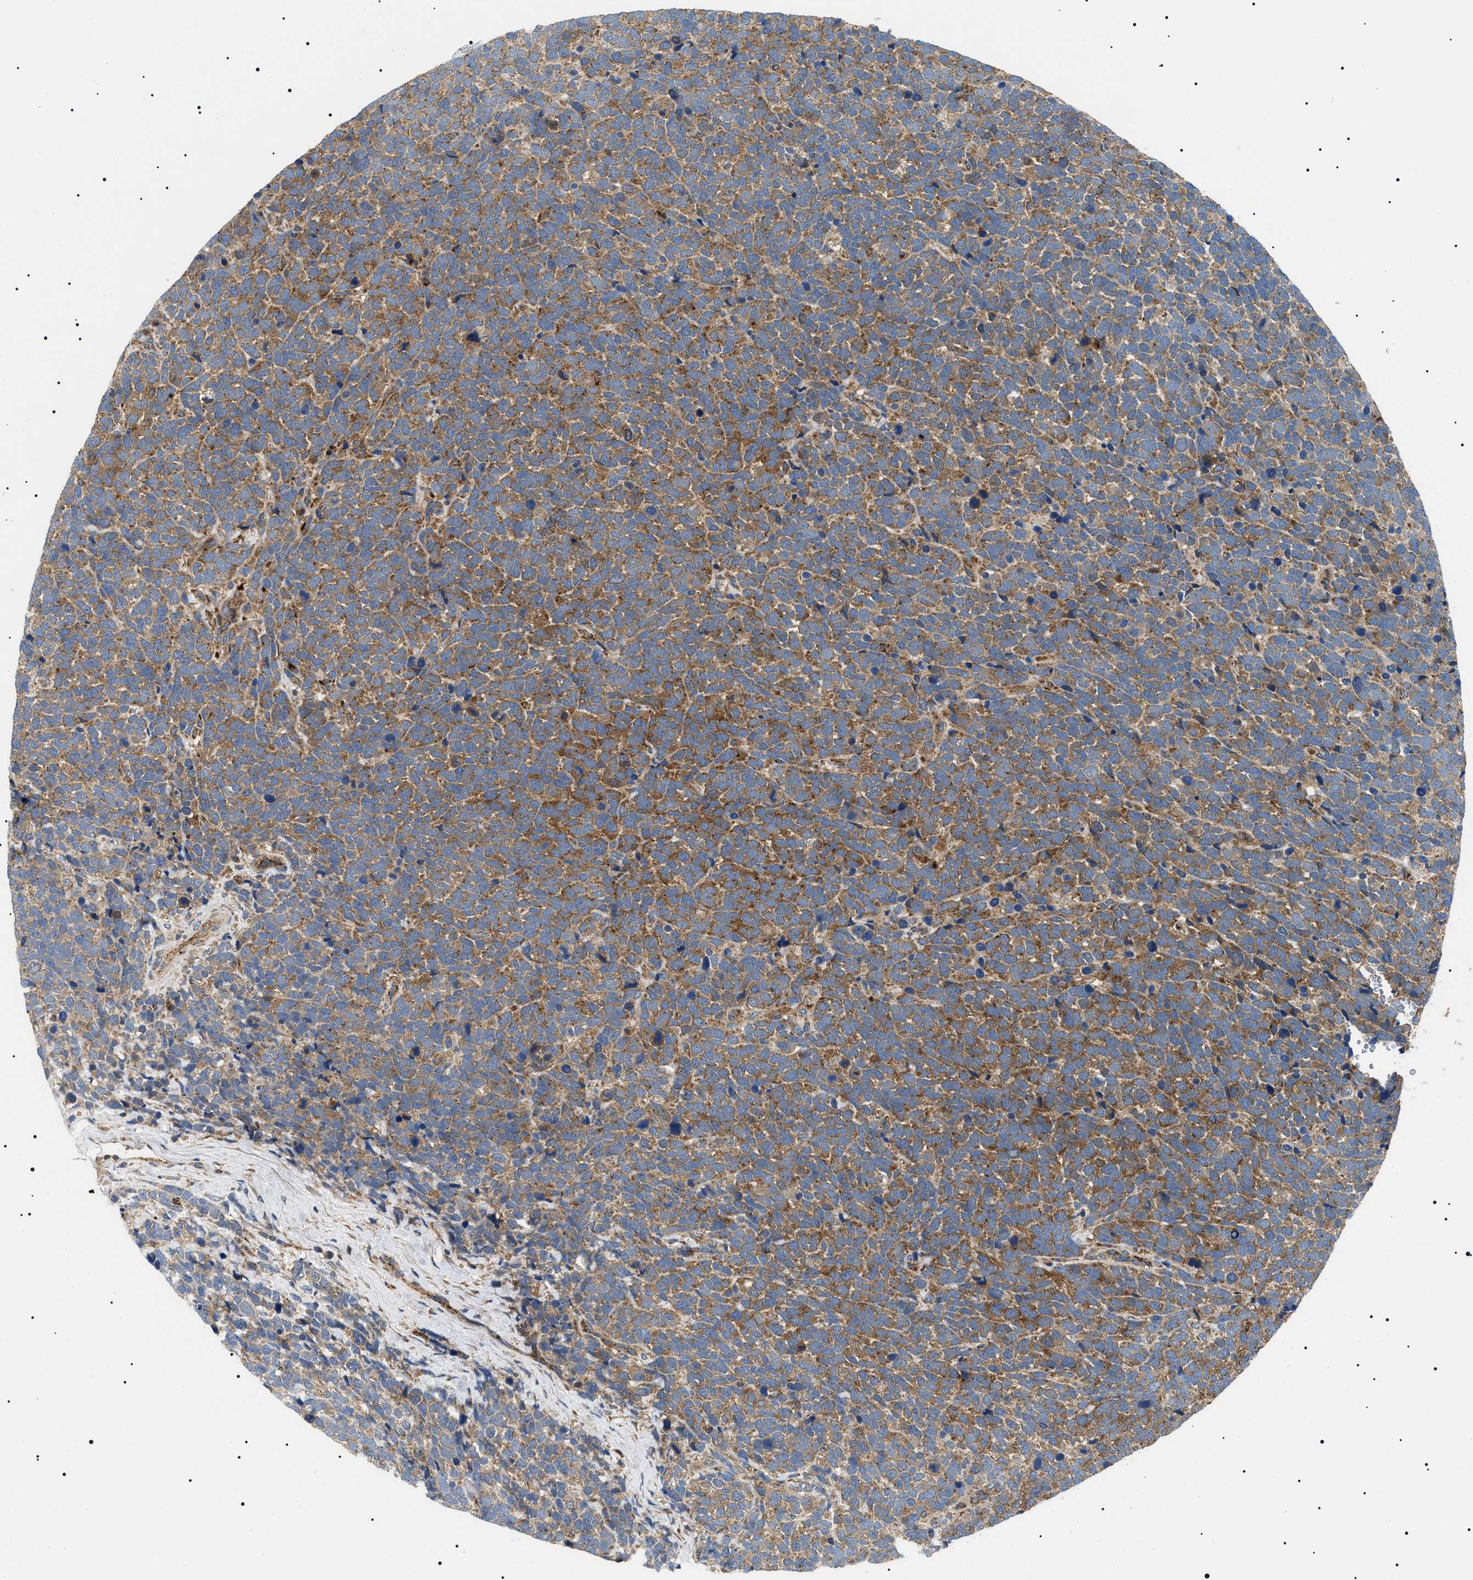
{"staining": {"intensity": "moderate", "quantity": ">75%", "location": "cytoplasmic/membranous"}, "tissue": "urothelial cancer", "cell_type": "Tumor cells", "image_type": "cancer", "snomed": [{"axis": "morphology", "description": "Urothelial carcinoma, High grade"}, {"axis": "topography", "description": "Urinary bladder"}], "caption": "IHC staining of urothelial carcinoma (high-grade), which demonstrates medium levels of moderate cytoplasmic/membranous staining in about >75% of tumor cells indicating moderate cytoplasmic/membranous protein expression. The staining was performed using DAB (brown) for protein detection and nuclei were counterstained in hematoxylin (blue).", "gene": "OXSM", "patient": {"sex": "female", "age": 82}}